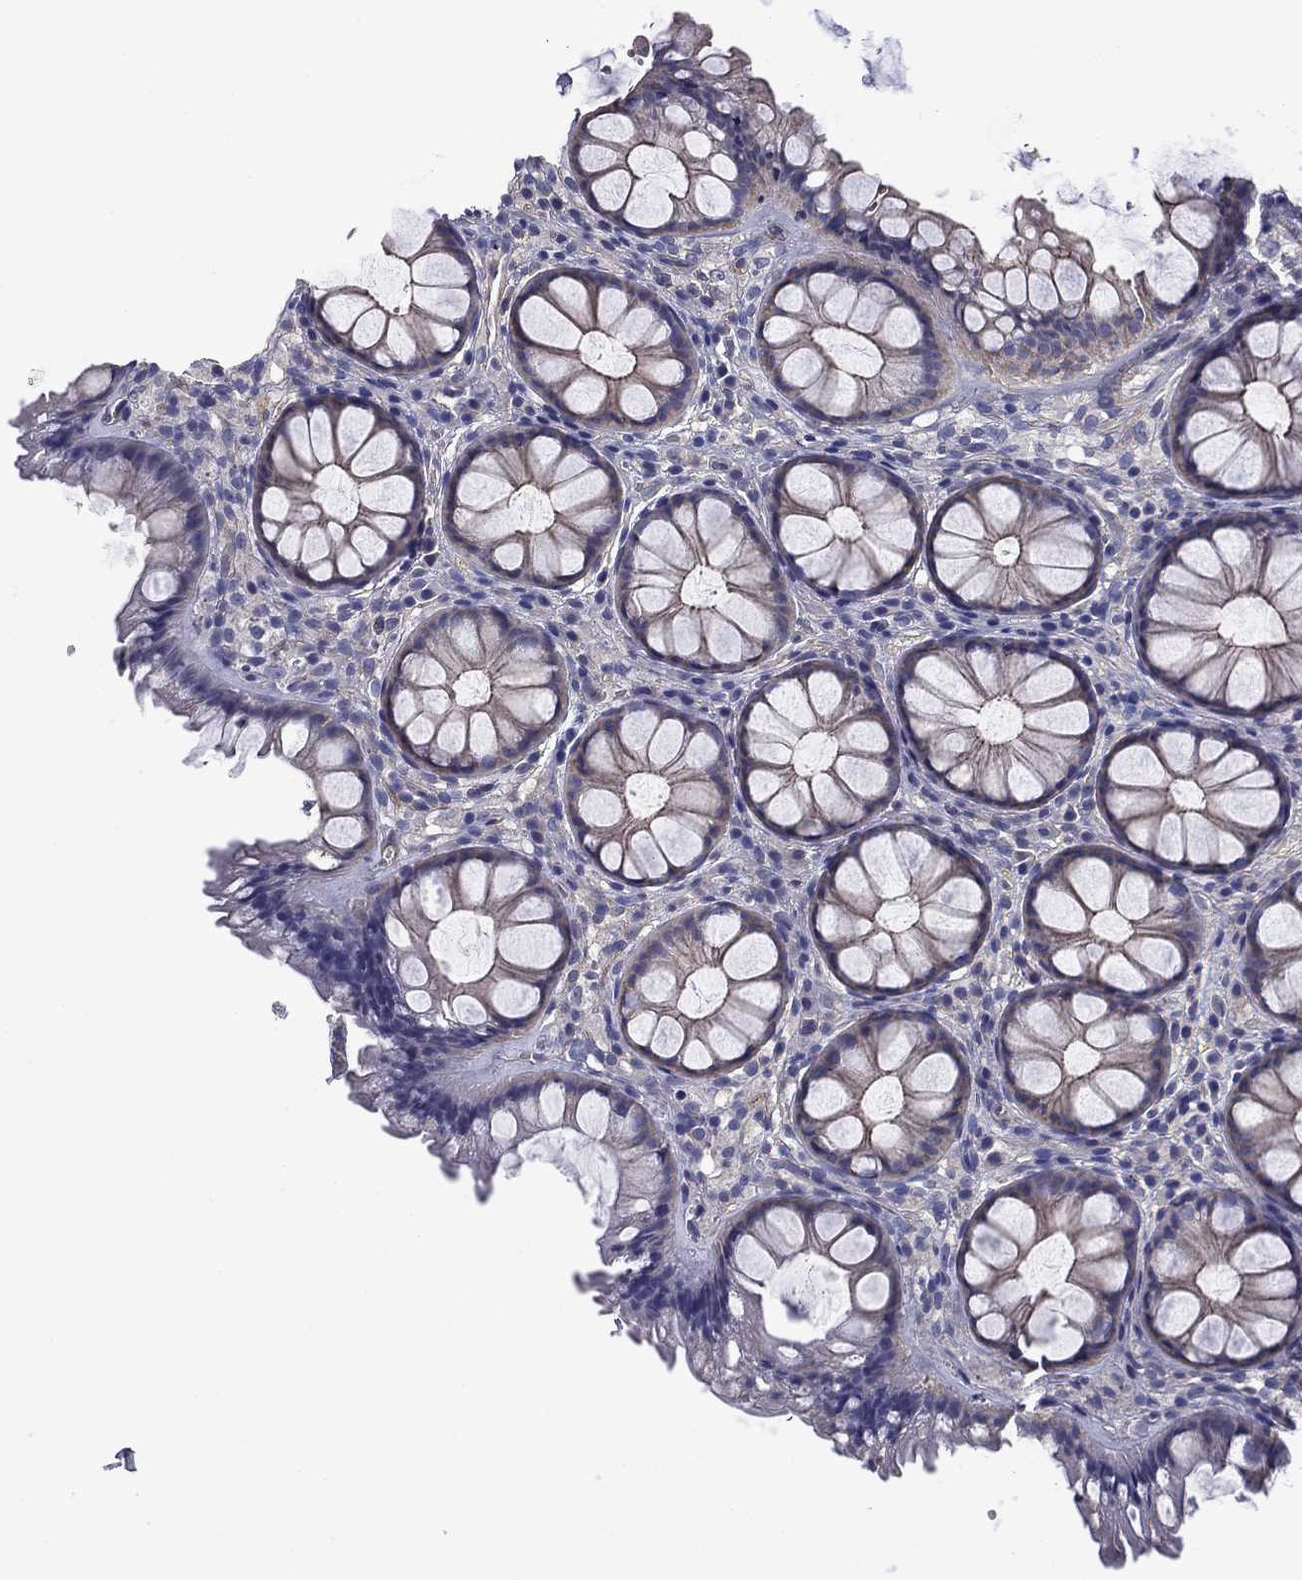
{"staining": {"intensity": "moderate", "quantity": "25%-75%", "location": "cytoplasmic/membranous"}, "tissue": "rectum", "cell_type": "Glandular cells", "image_type": "normal", "snomed": [{"axis": "morphology", "description": "Normal tissue, NOS"}, {"axis": "topography", "description": "Rectum"}], "caption": "Immunohistochemistry image of benign human rectum stained for a protein (brown), which reveals medium levels of moderate cytoplasmic/membranous positivity in approximately 25%-75% of glandular cells.", "gene": "TCHH", "patient": {"sex": "female", "age": 62}}